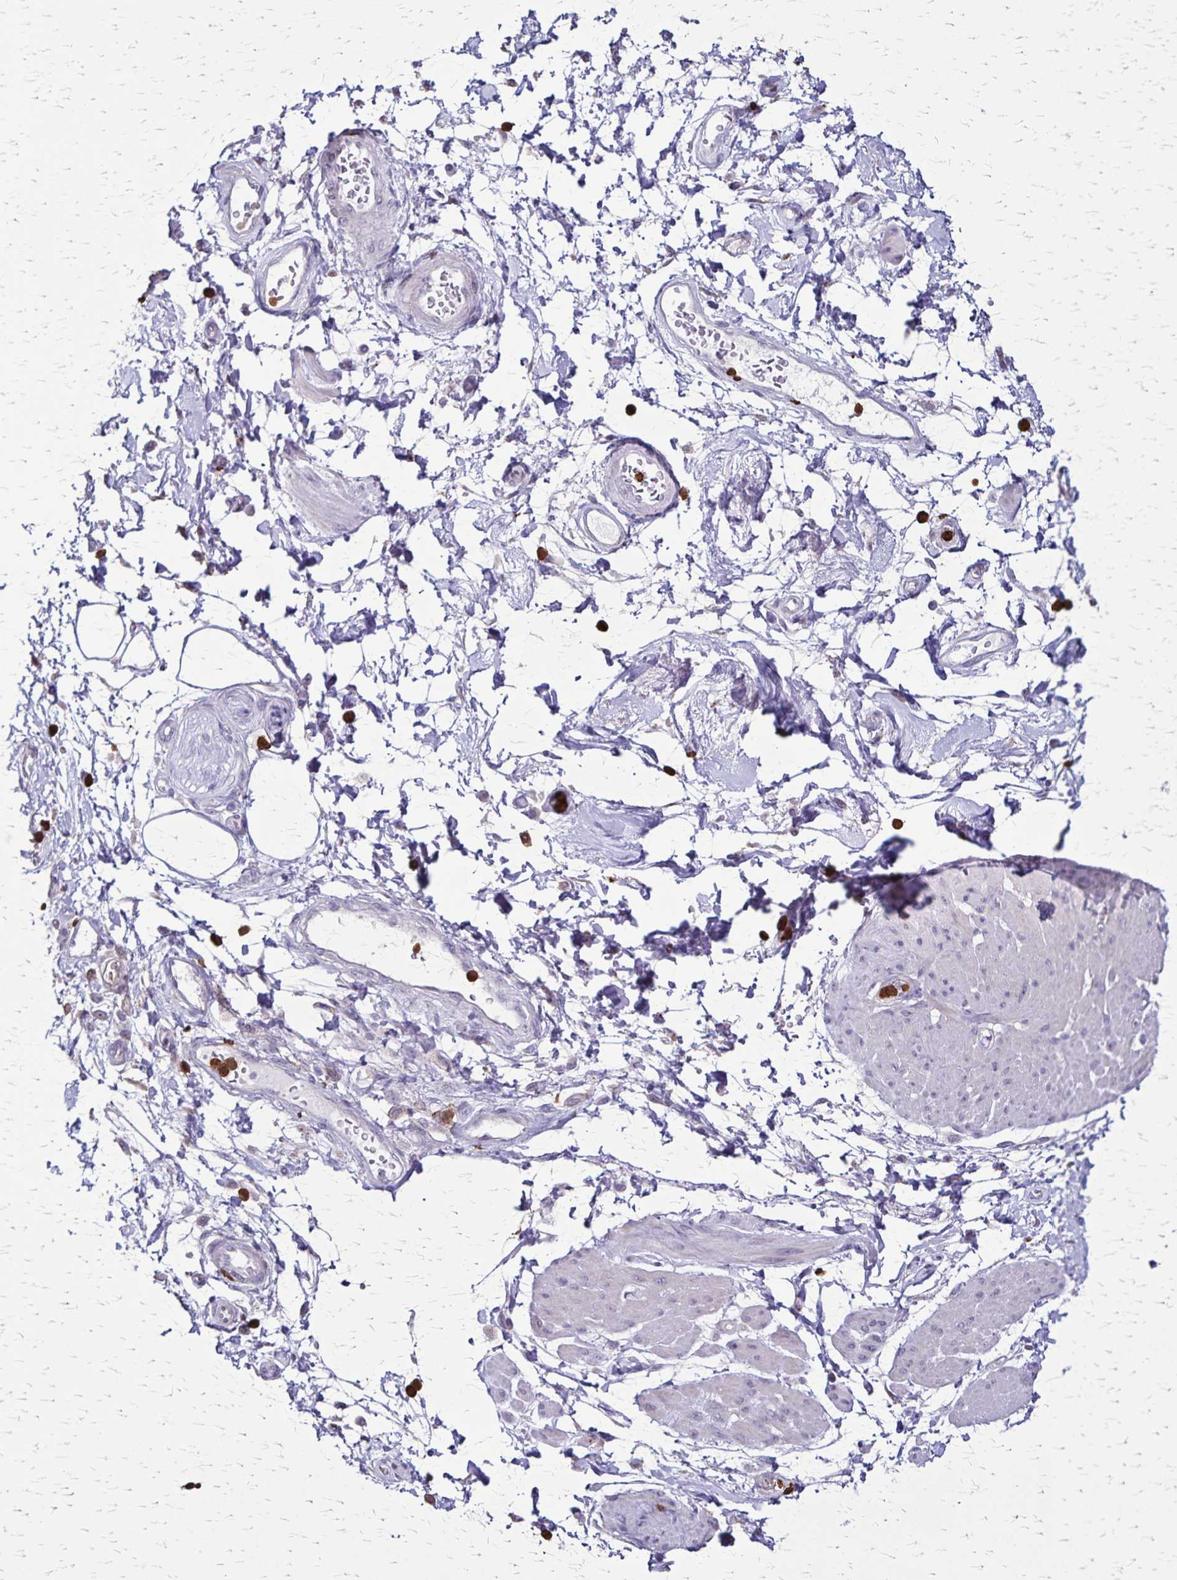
{"staining": {"intensity": "negative", "quantity": "none", "location": "none"}, "tissue": "adipose tissue", "cell_type": "Adipocytes", "image_type": "normal", "snomed": [{"axis": "morphology", "description": "Normal tissue, NOS"}, {"axis": "topography", "description": "Urinary bladder"}, {"axis": "topography", "description": "Peripheral nerve tissue"}], "caption": "The micrograph exhibits no staining of adipocytes in benign adipose tissue.", "gene": "ULBP3", "patient": {"sex": "female", "age": 60}}